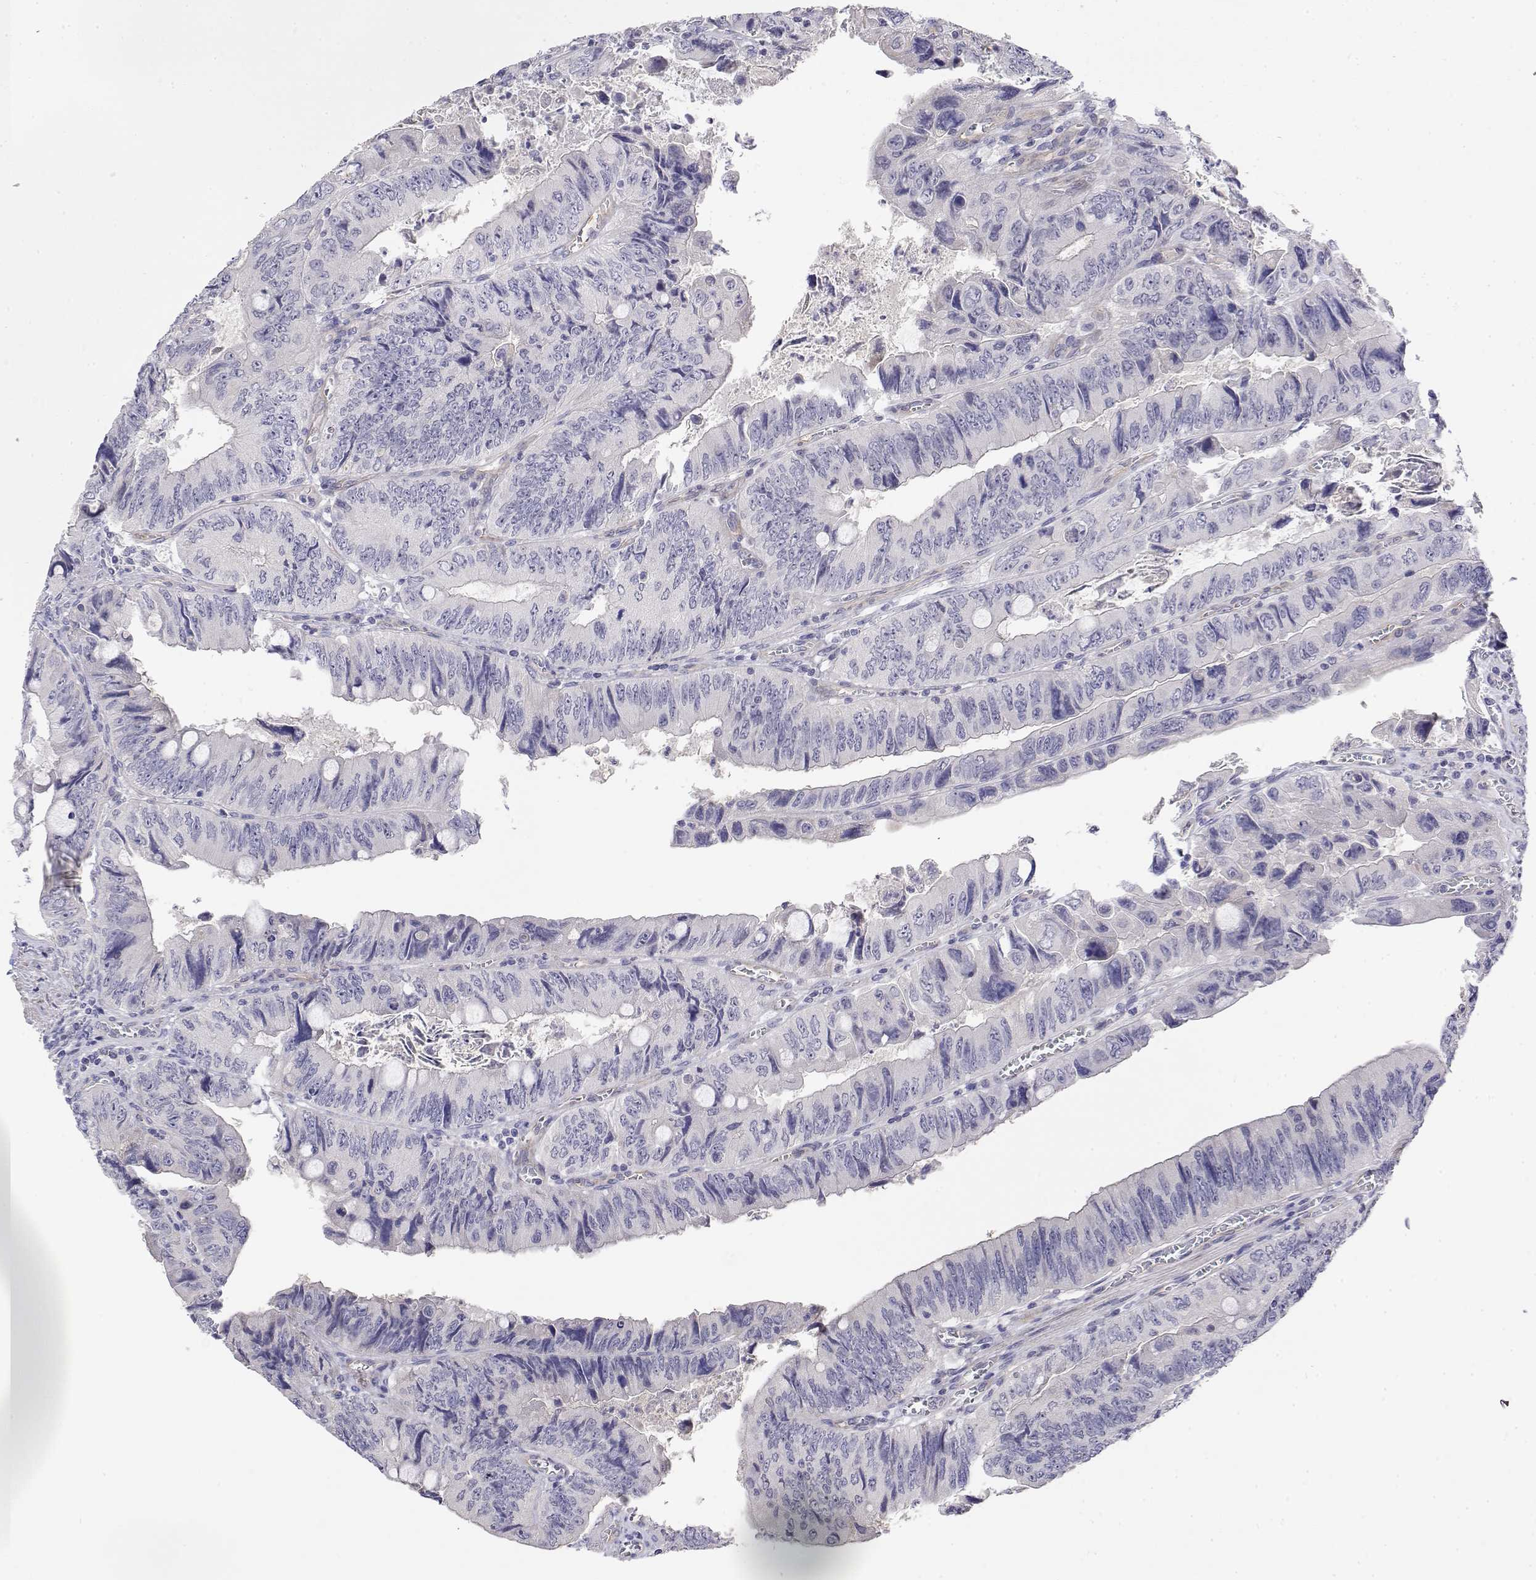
{"staining": {"intensity": "negative", "quantity": "none", "location": "none"}, "tissue": "colorectal cancer", "cell_type": "Tumor cells", "image_type": "cancer", "snomed": [{"axis": "morphology", "description": "Adenocarcinoma, NOS"}, {"axis": "topography", "description": "Colon"}], "caption": "This is an immunohistochemistry micrograph of colorectal cancer (adenocarcinoma). There is no staining in tumor cells.", "gene": "GGACT", "patient": {"sex": "female", "age": 84}}